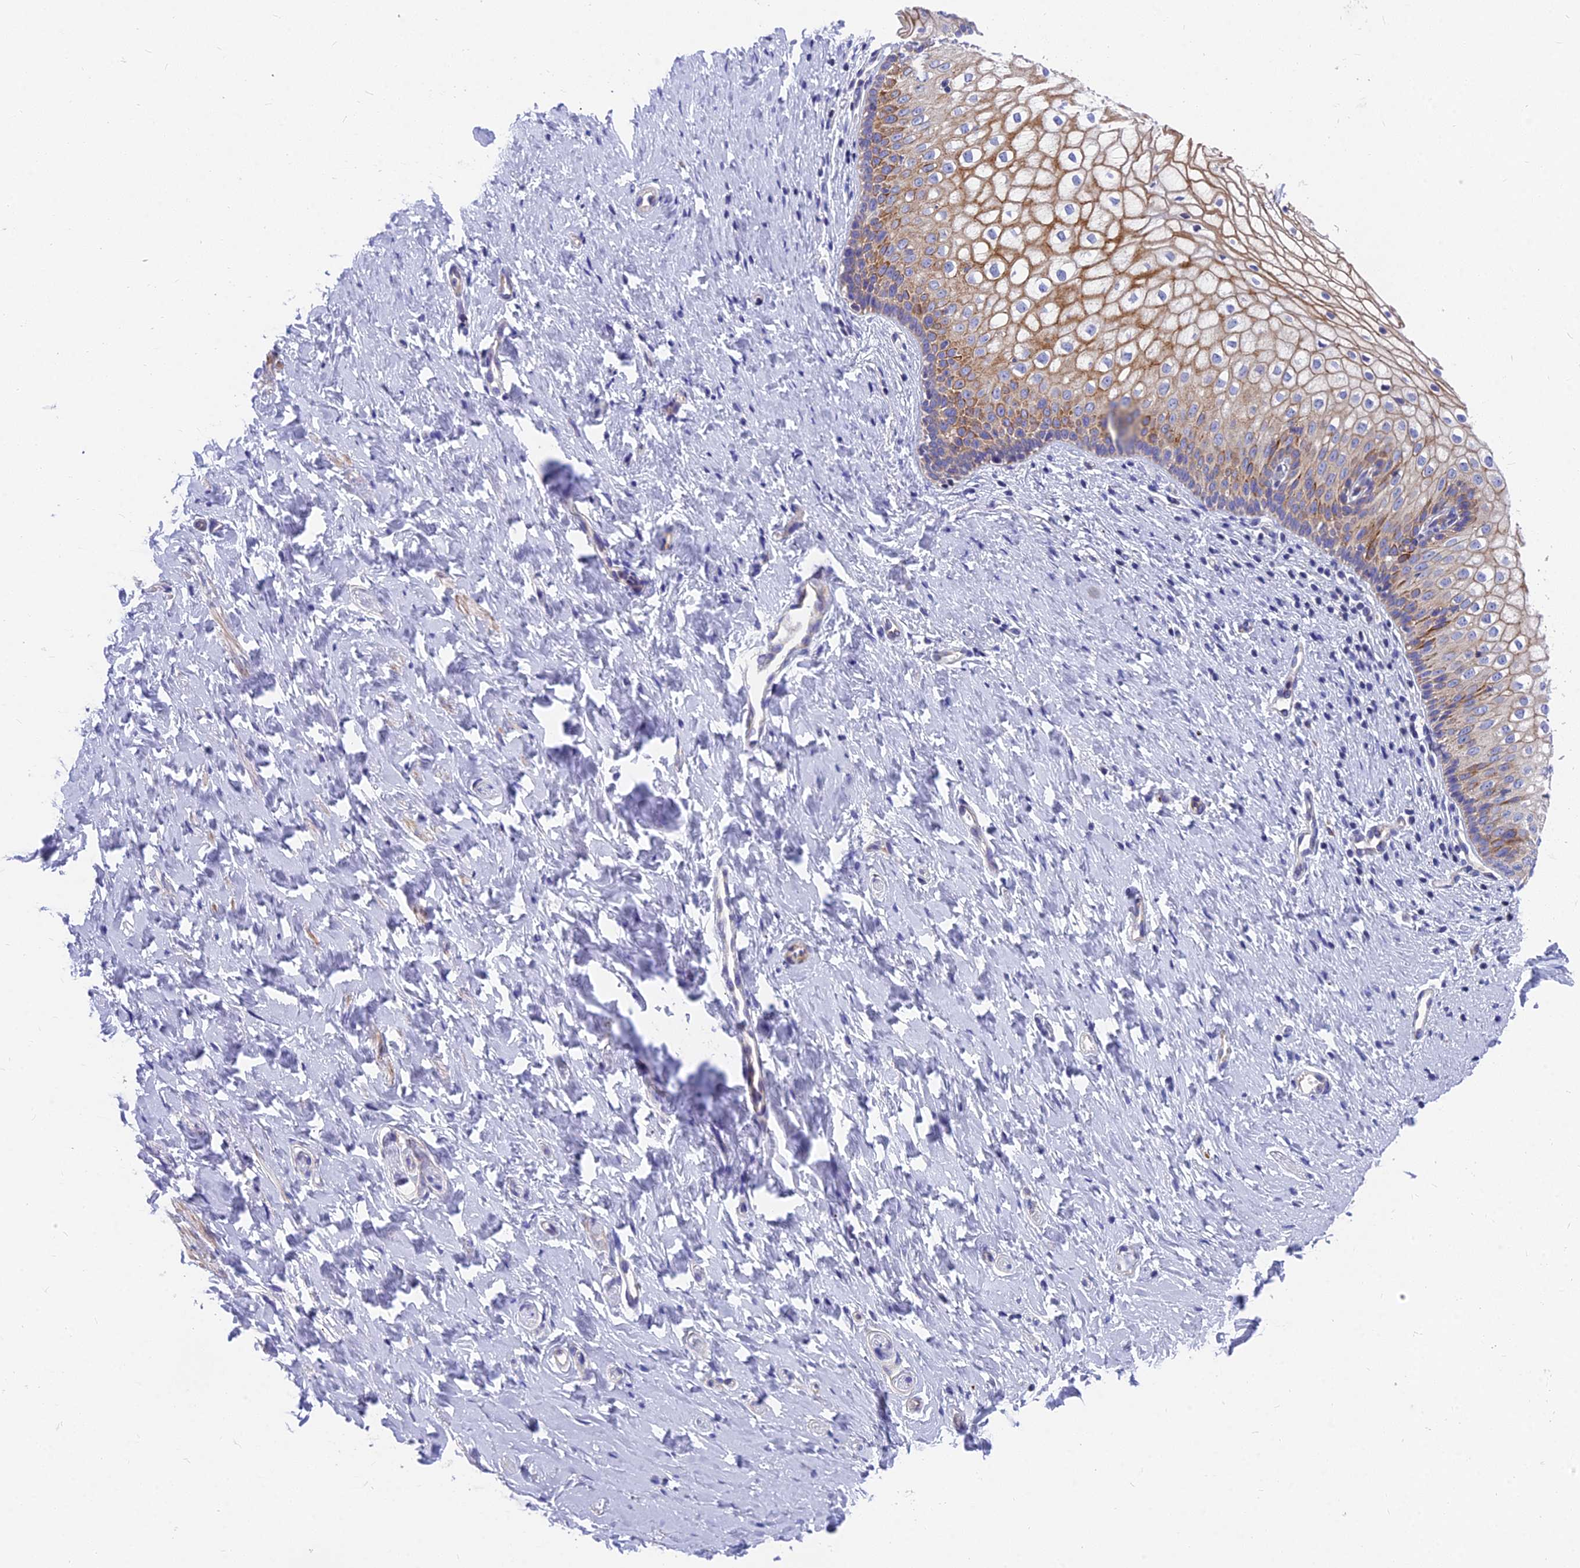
{"staining": {"intensity": "moderate", "quantity": "<25%", "location": "cytoplasmic/membranous"}, "tissue": "vagina", "cell_type": "Squamous epithelial cells", "image_type": "normal", "snomed": [{"axis": "morphology", "description": "Normal tissue, NOS"}, {"axis": "topography", "description": "Vagina"}], "caption": "Immunohistochemistry staining of normal vagina, which shows low levels of moderate cytoplasmic/membranous staining in approximately <25% of squamous epithelial cells indicating moderate cytoplasmic/membranous protein positivity. The staining was performed using DAB (brown) for protein detection and nuclei were counterstained in hematoxylin (blue).", "gene": "MVB12A", "patient": {"sex": "female", "age": 60}}